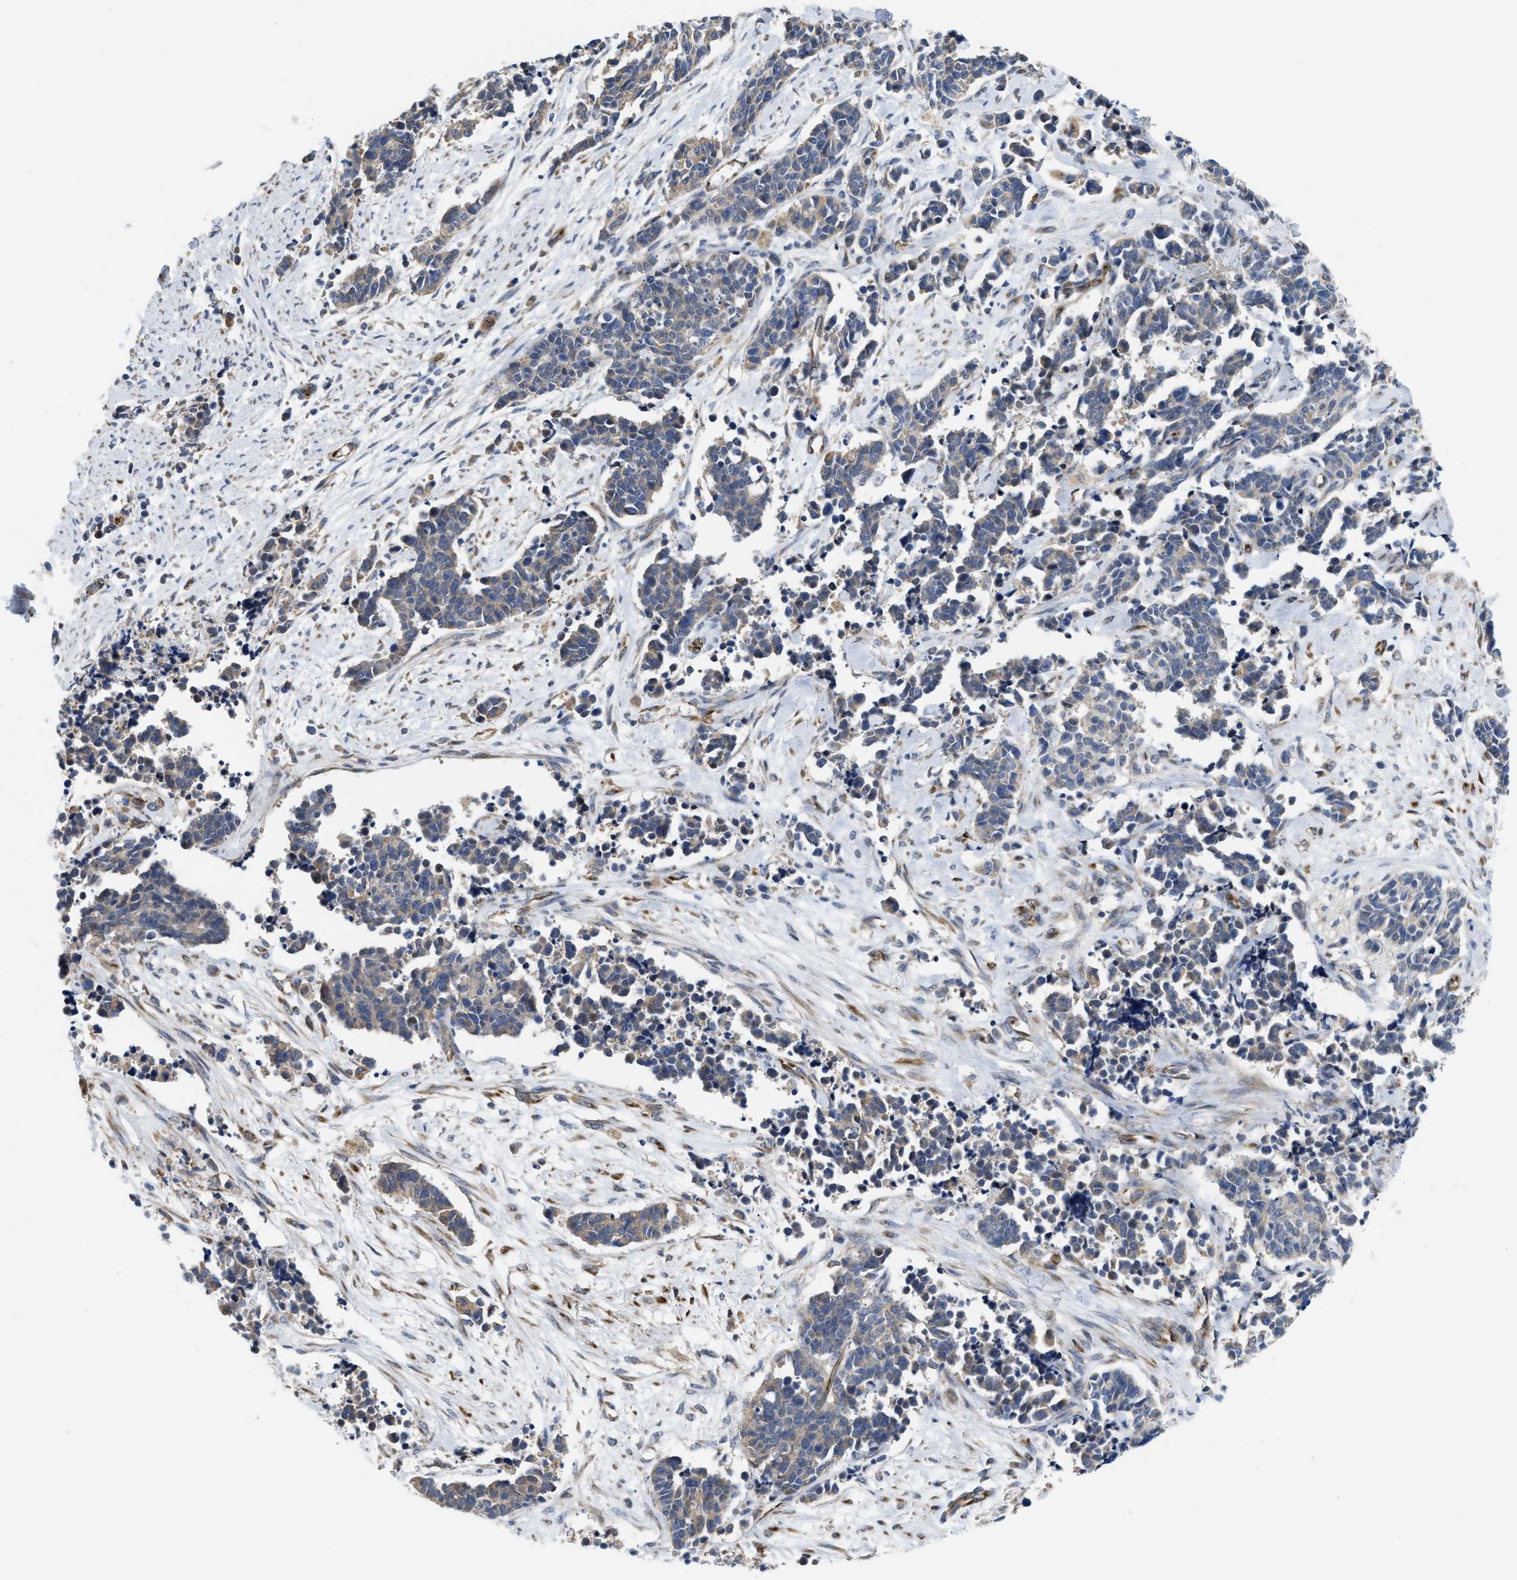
{"staining": {"intensity": "weak", "quantity": "25%-75%", "location": "cytoplasmic/membranous"}, "tissue": "cervical cancer", "cell_type": "Tumor cells", "image_type": "cancer", "snomed": [{"axis": "morphology", "description": "Squamous cell carcinoma, NOS"}, {"axis": "topography", "description": "Cervix"}], "caption": "Human cervical cancer stained for a protein (brown) exhibits weak cytoplasmic/membranous positive positivity in approximately 25%-75% of tumor cells.", "gene": "EOGT", "patient": {"sex": "female", "age": 35}}